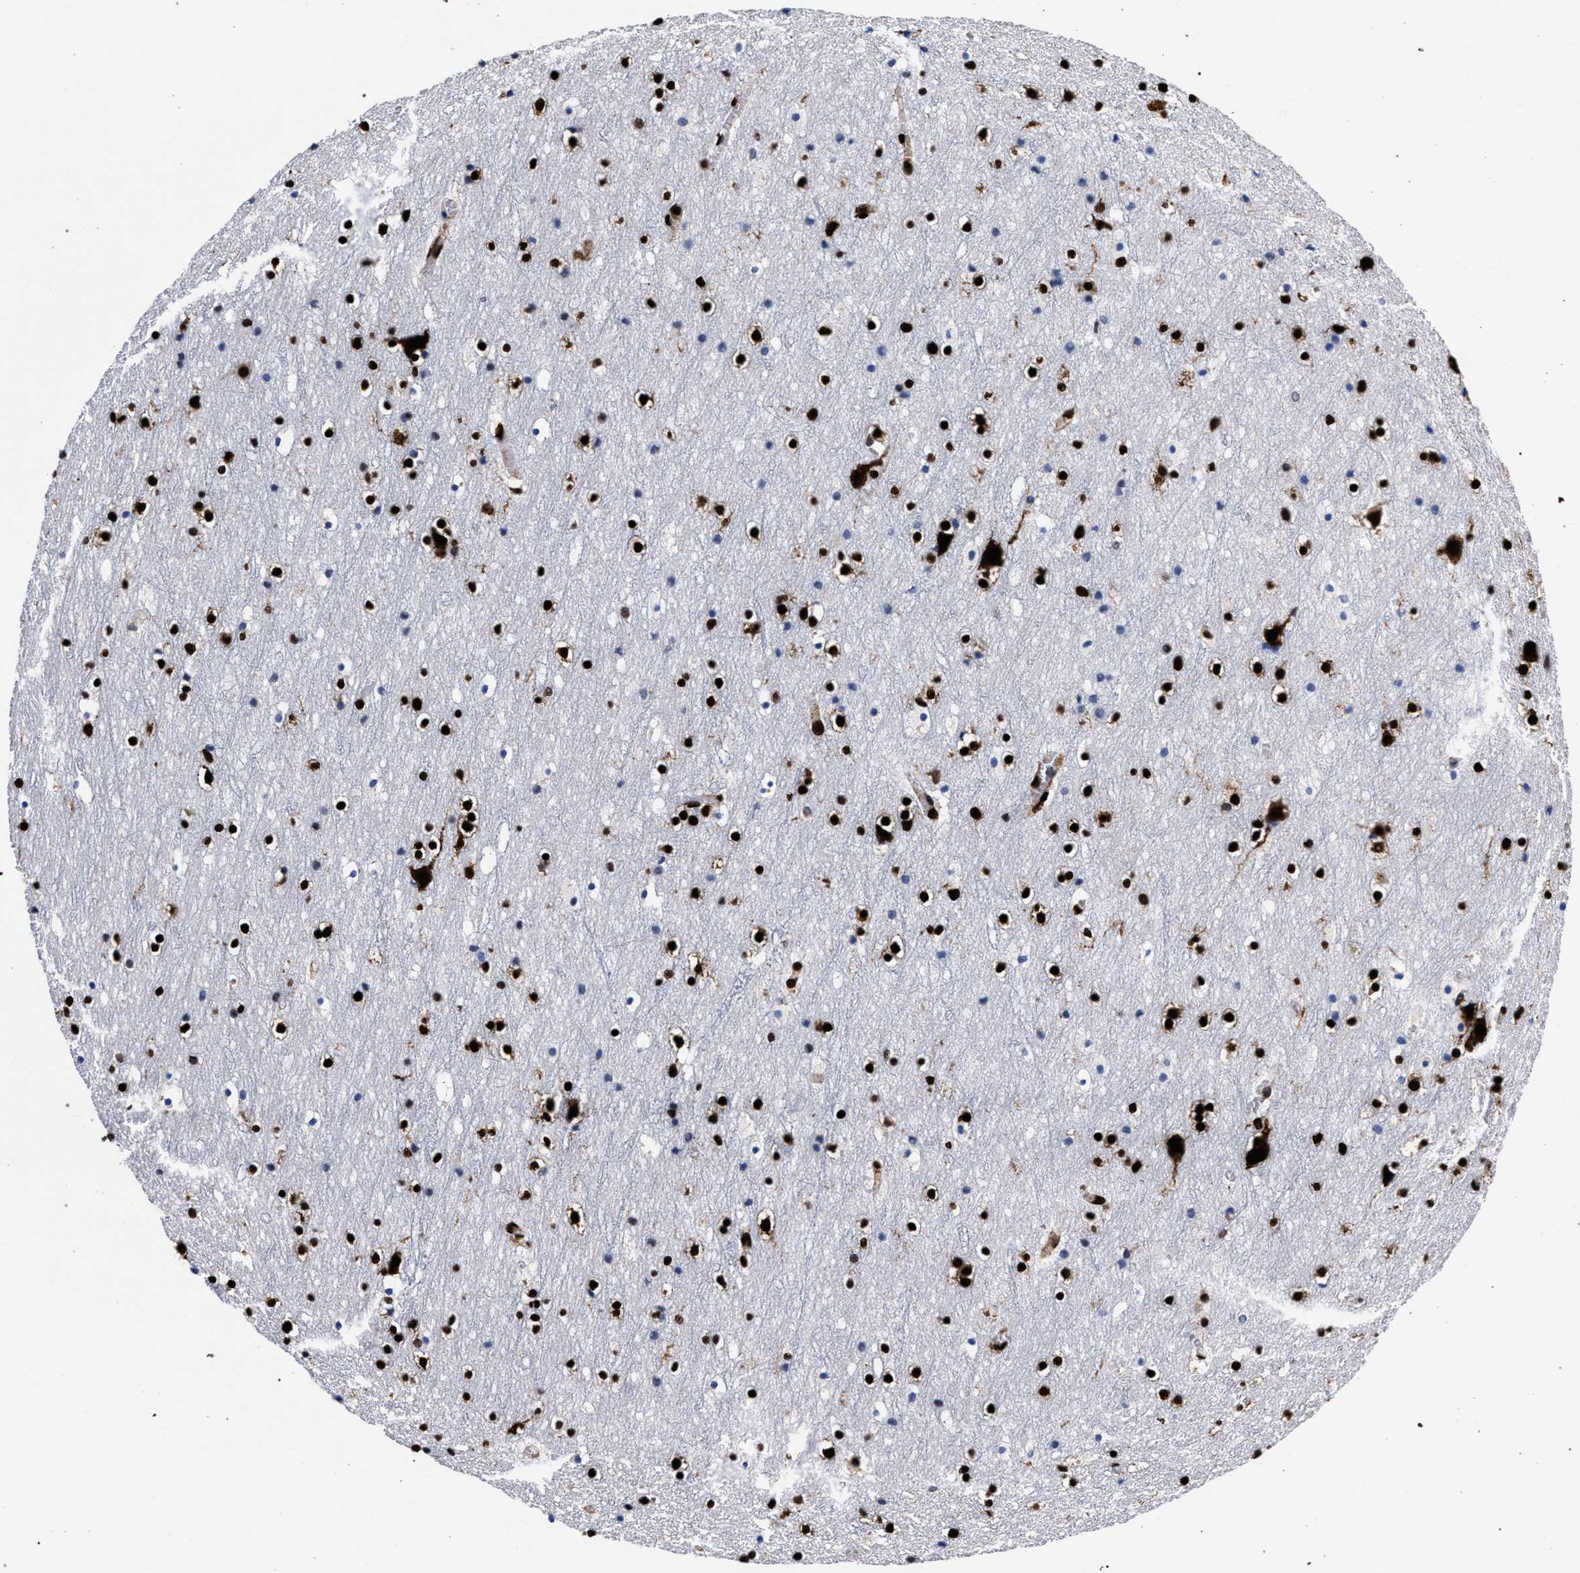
{"staining": {"intensity": "strong", "quantity": ">75%", "location": "nuclear"}, "tissue": "cerebral cortex", "cell_type": "Endothelial cells", "image_type": "normal", "snomed": [{"axis": "morphology", "description": "Normal tissue, NOS"}, {"axis": "topography", "description": "Cerebral cortex"}], "caption": "This image exhibits unremarkable cerebral cortex stained with IHC to label a protein in brown. The nuclear of endothelial cells show strong positivity for the protein. Nuclei are counter-stained blue.", "gene": "HNRNPA1", "patient": {"sex": "male", "age": 45}}